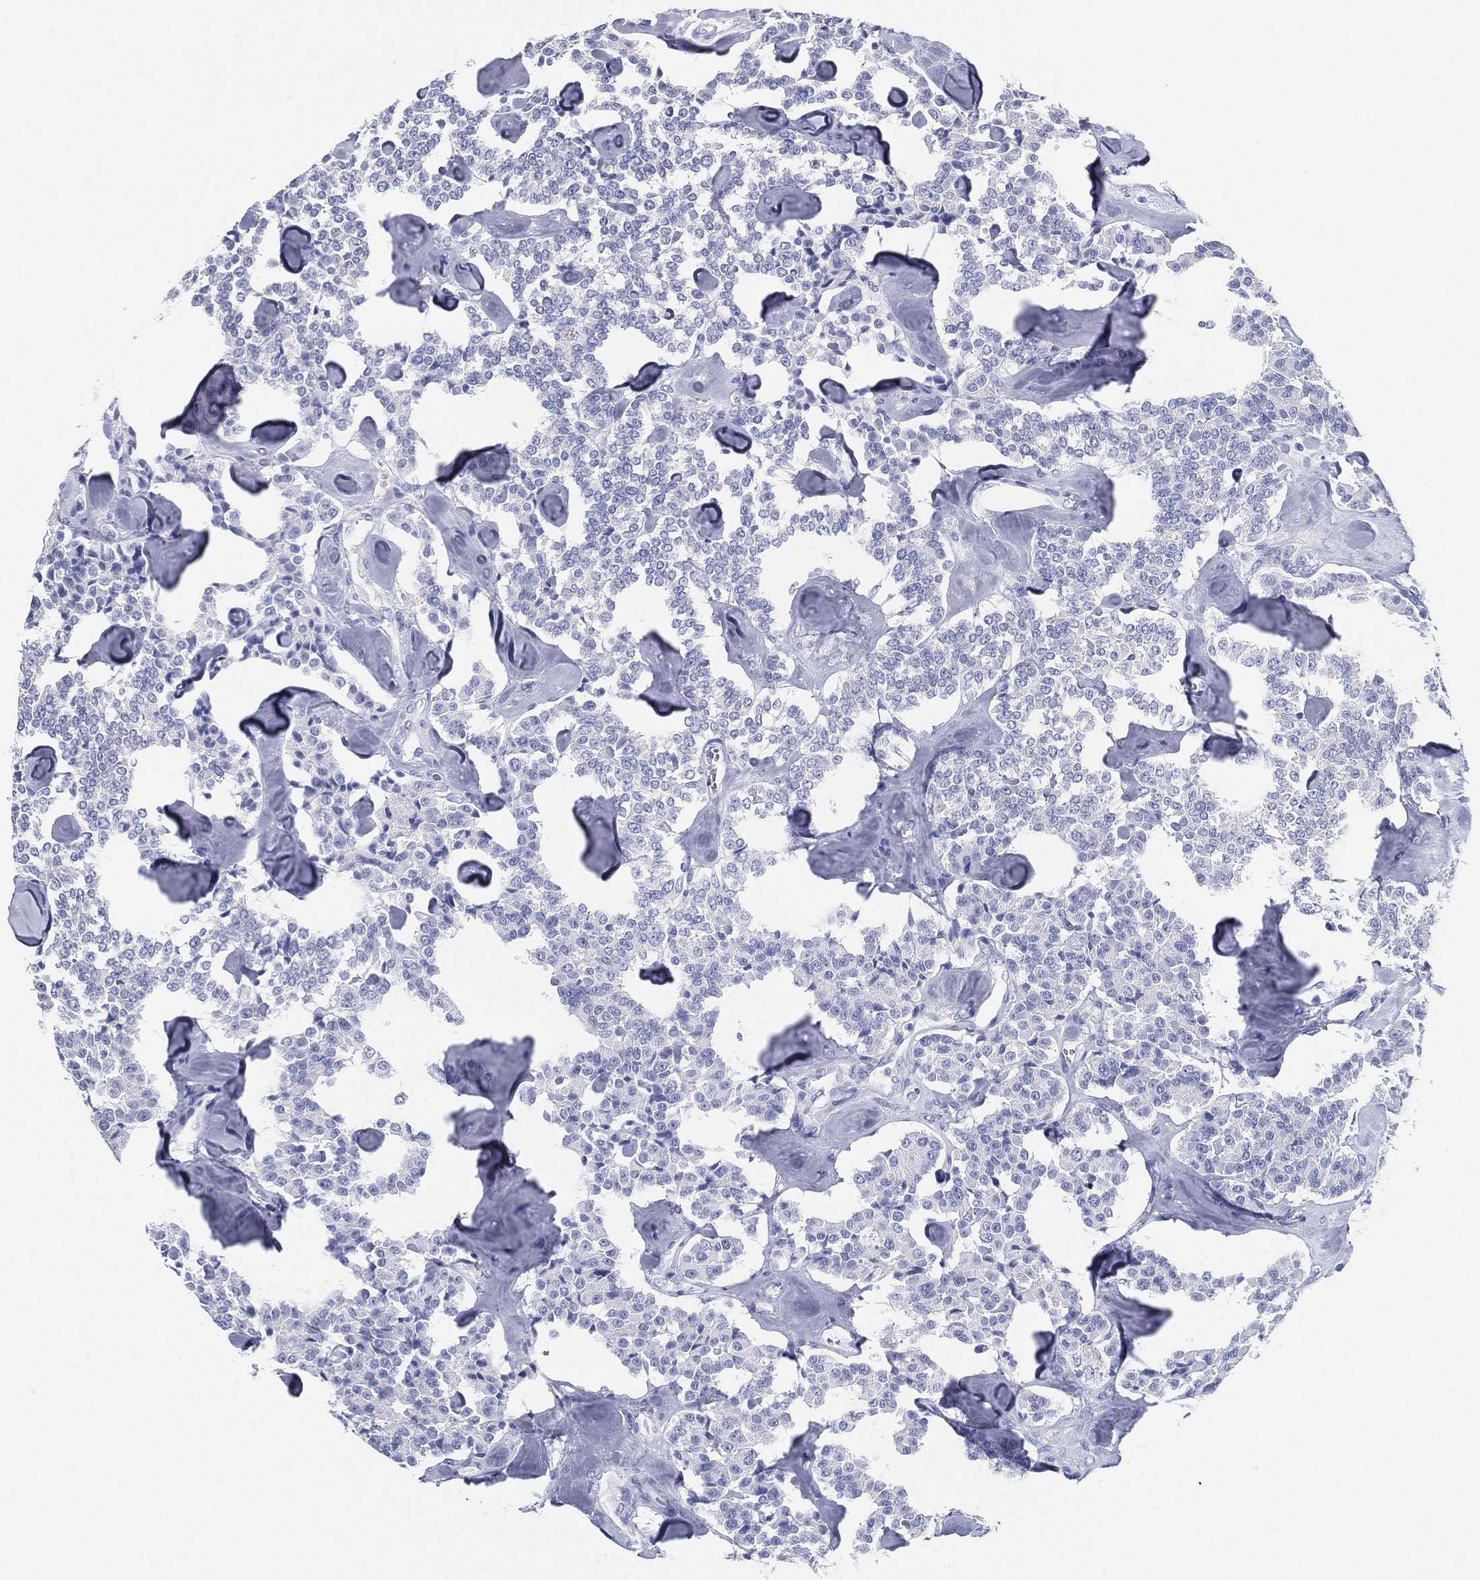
{"staining": {"intensity": "negative", "quantity": "none", "location": "none"}, "tissue": "carcinoid", "cell_type": "Tumor cells", "image_type": "cancer", "snomed": [{"axis": "morphology", "description": "Carcinoid, malignant, NOS"}, {"axis": "topography", "description": "Pancreas"}], "caption": "Human carcinoid stained for a protein using IHC reveals no staining in tumor cells.", "gene": "ATP1B2", "patient": {"sex": "male", "age": 41}}